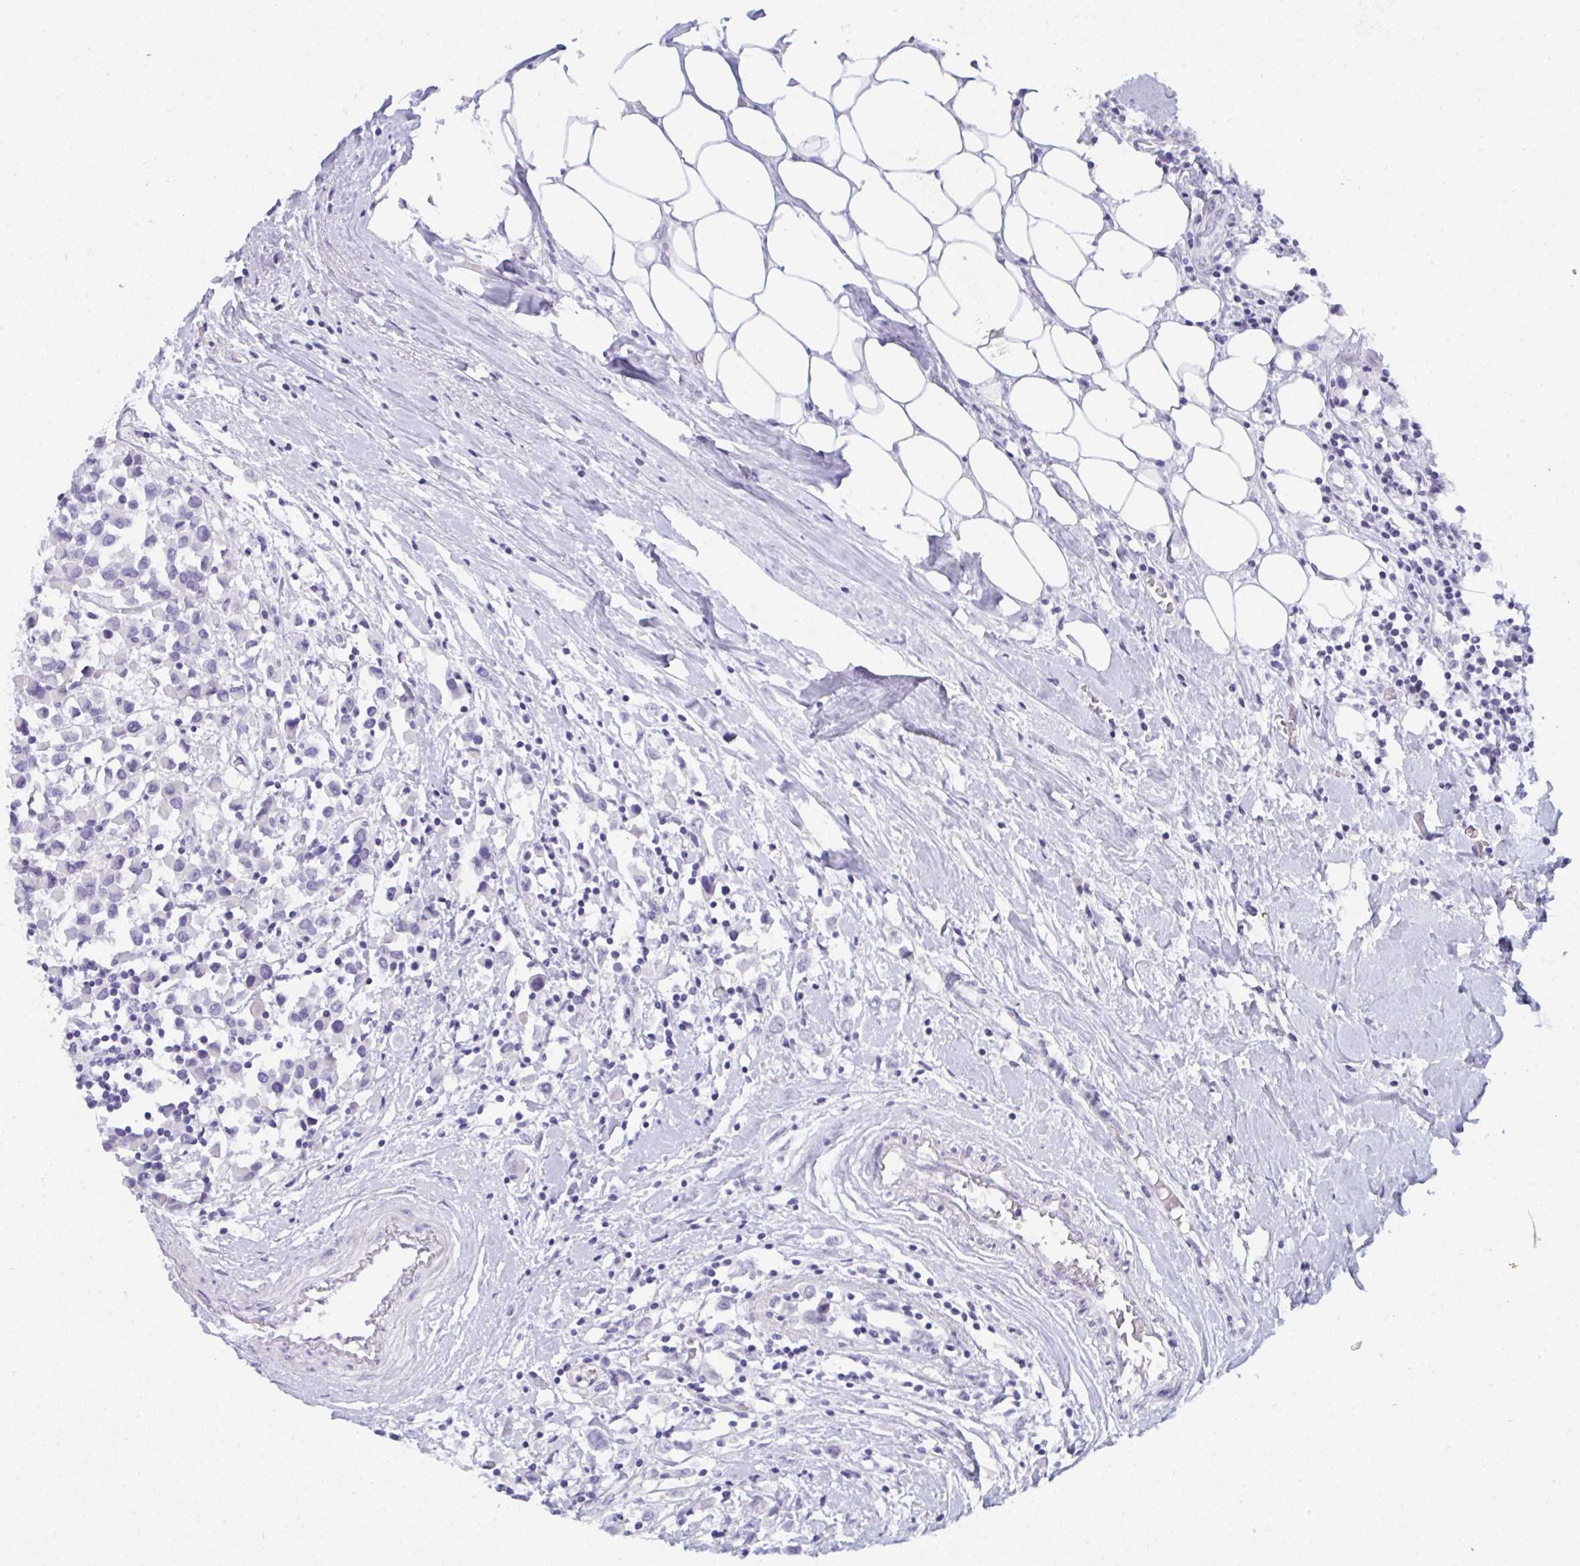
{"staining": {"intensity": "negative", "quantity": "none", "location": "none"}, "tissue": "breast cancer", "cell_type": "Tumor cells", "image_type": "cancer", "snomed": [{"axis": "morphology", "description": "Duct carcinoma"}, {"axis": "topography", "description": "Breast"}], "caption": "IHC histopathology image of invasive ductal carcinoma (breast) stained for a protein (brown), which demonstrates no expression in tumor cells. Brightfield microscopy of IHC stained with DAB (3,3'-diaminobenzidine) (brown) and hematoxylin (blue), captured at high magnification.", "gene": "PRDM9", "patient": {"sex": "female", "age": 61}}